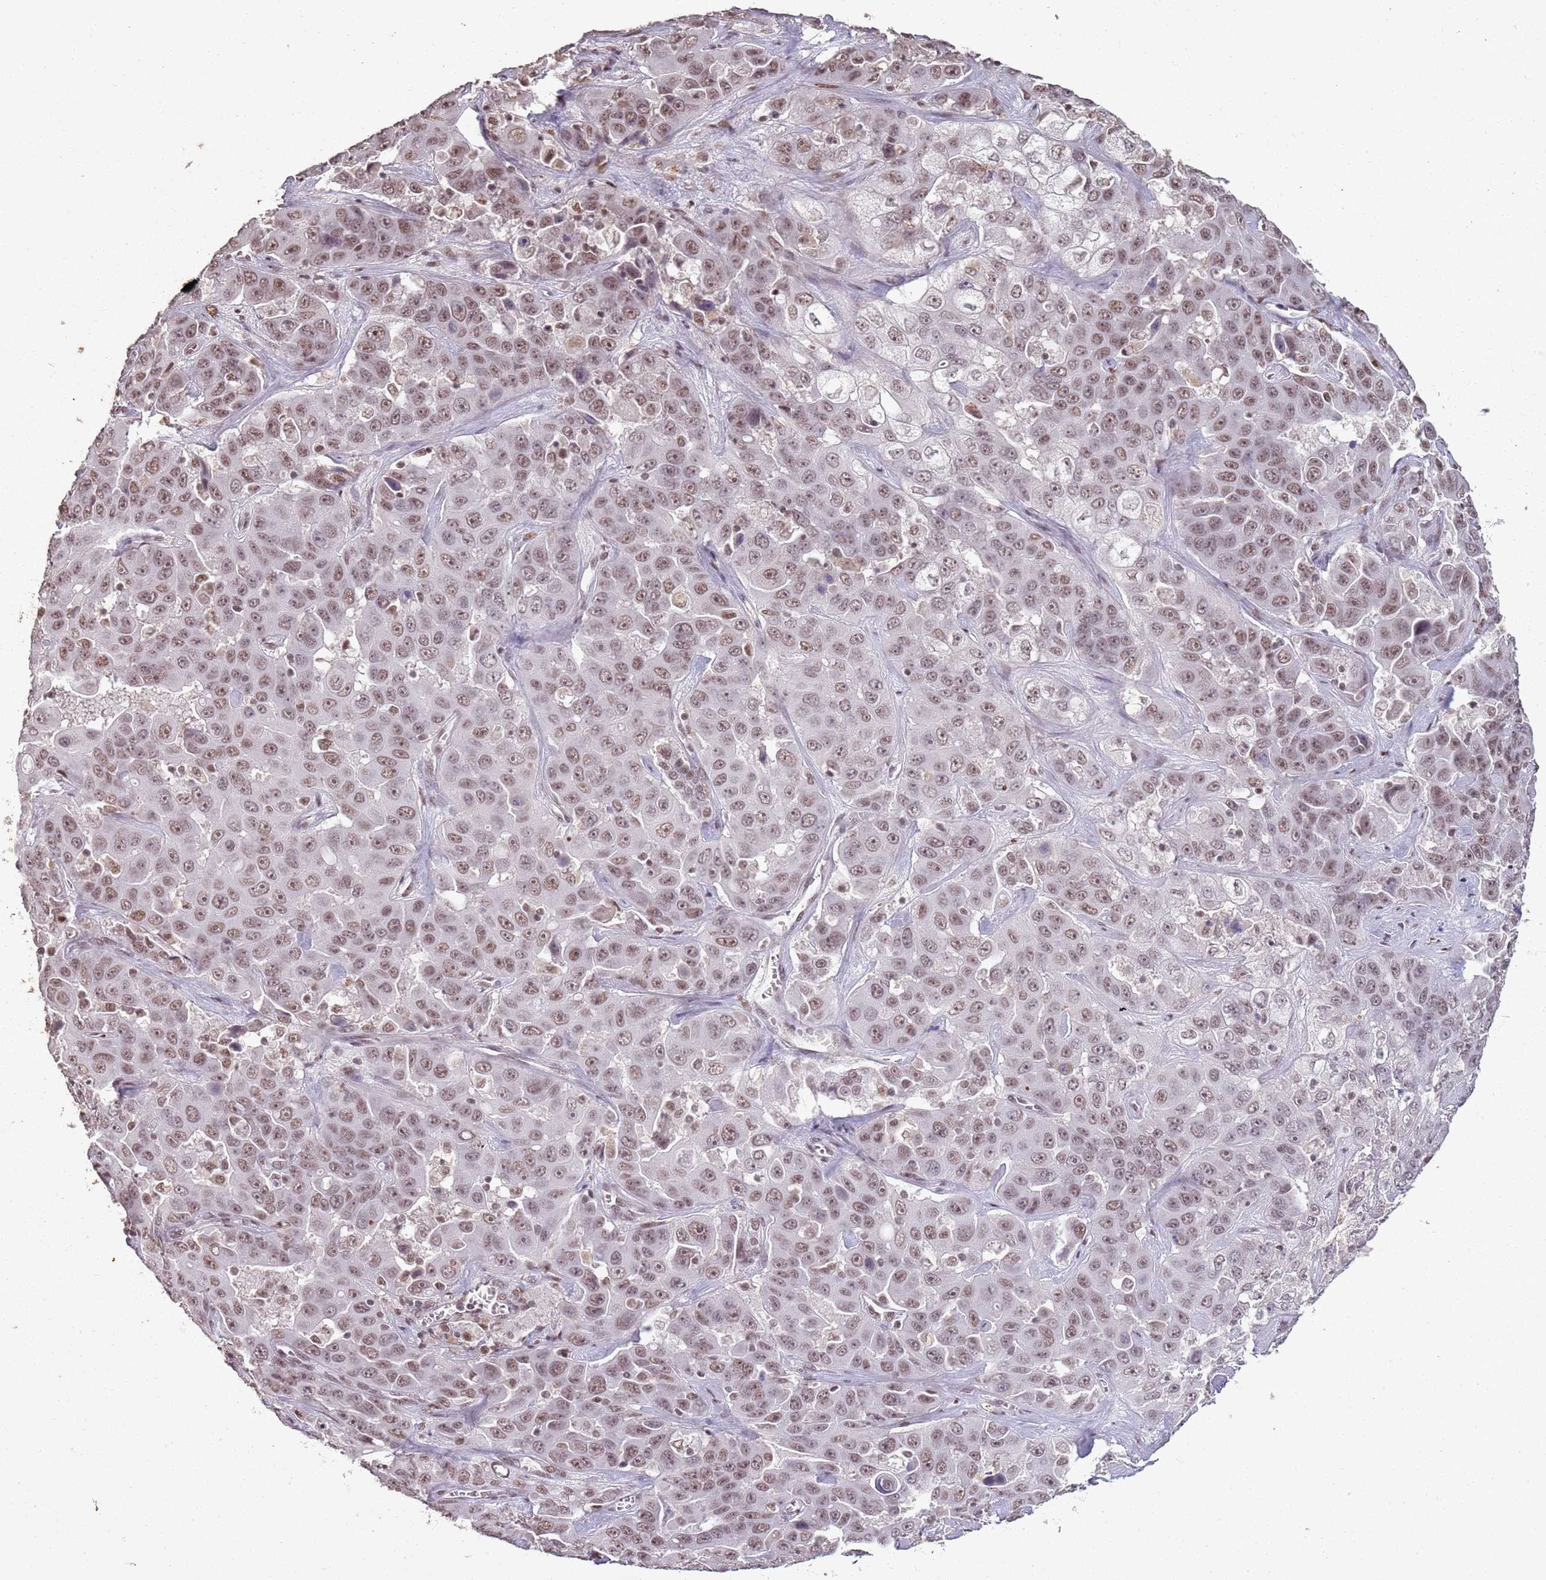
{"staining": {"intensity": "moderate", "quantity": ">75%", "location": "nuclear"}, "tissue": "liver cancer", "cell_type": "Tumor cells", "image_type": "cancer", "snomed": [{"axis": "morphology", "description": "Cholangiocarcinoma"}, {"axis": "topography", "description": "Liver"}], "caption": "Moderate nuclear staining for a protein is present in approximately >75% of tumor cells of liver cancer using IHC.", "gene": "ARL14EP", "patient": {"sex": "female", "age": 52}}